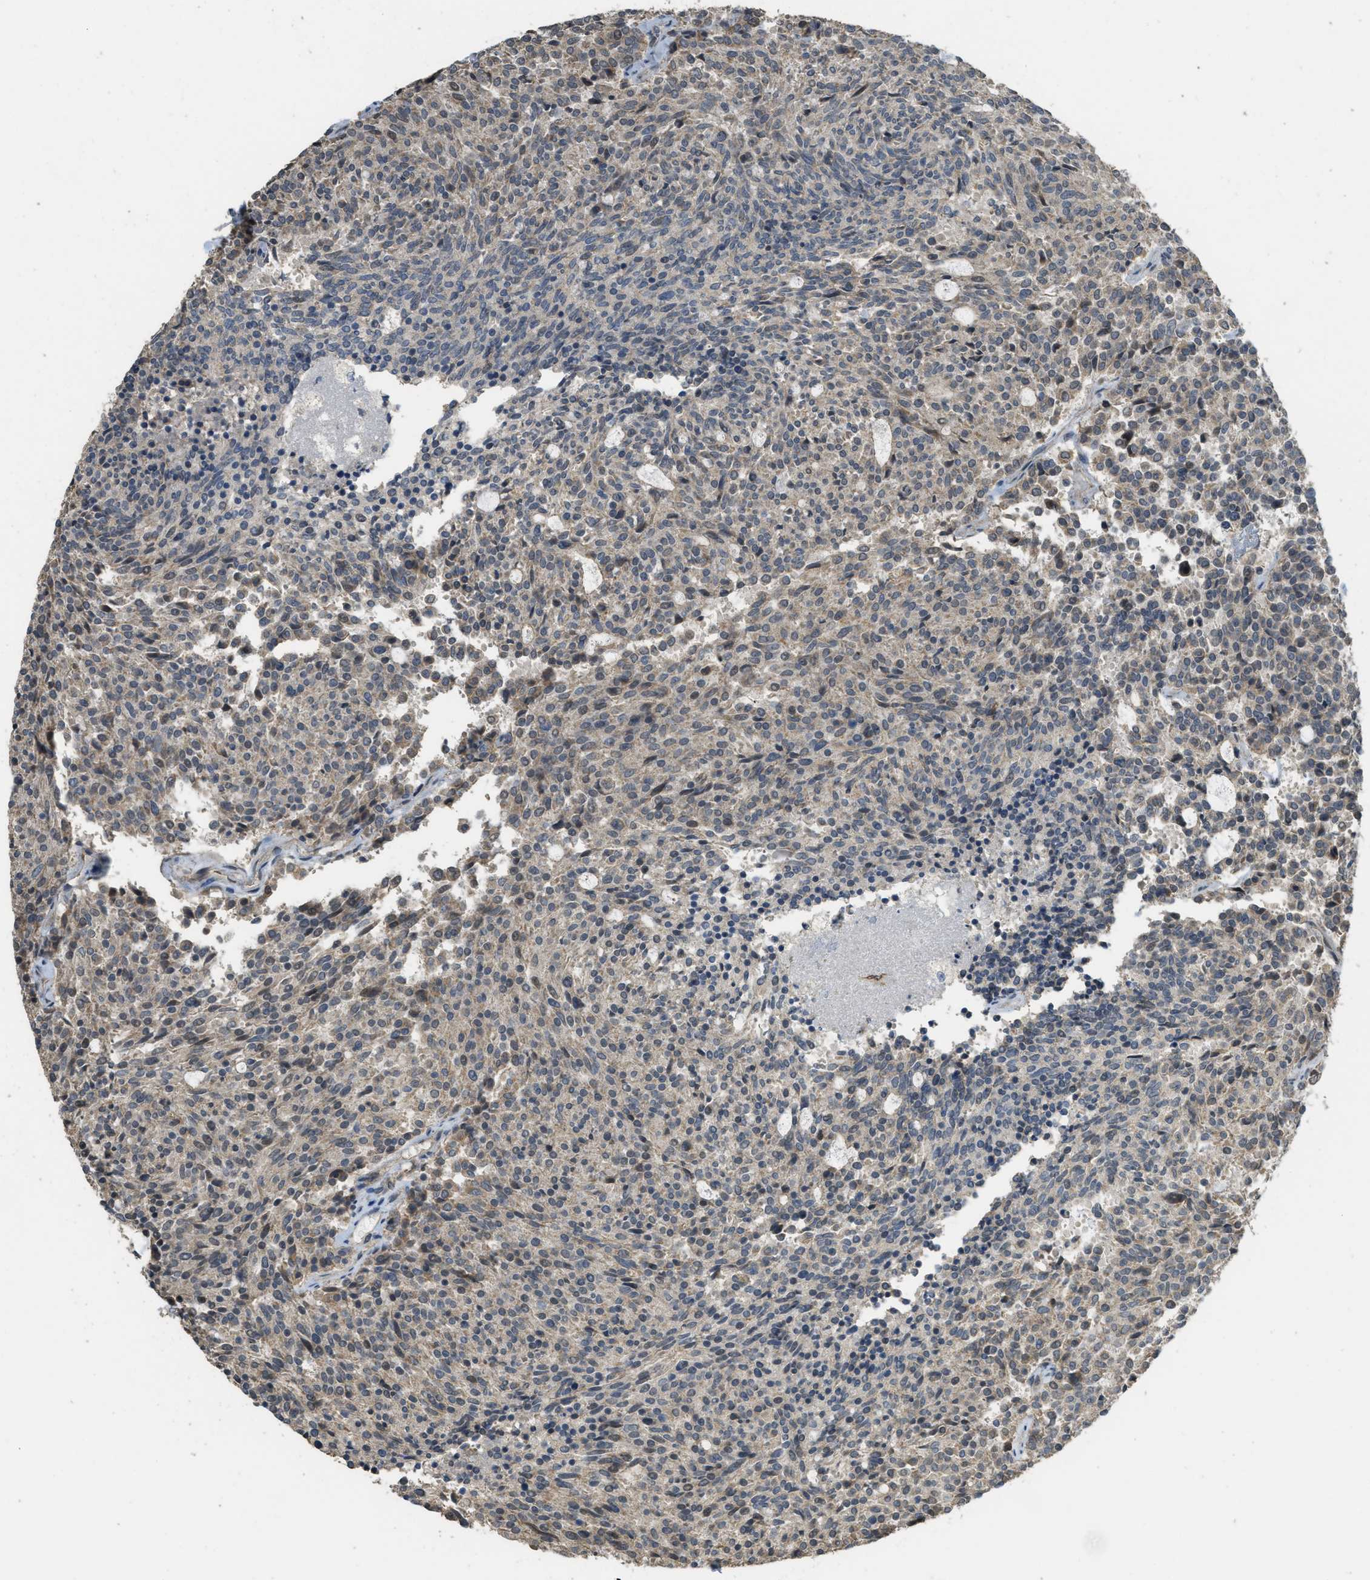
{"staining": {"intensity": "weak", "quantity": ">75%", "location": "cytoplasmic/membranous"}, "tissue": "carcinoid", "cell_type": "Tumor cells", "image_type": "cancer", "snomed": [{"axis": "morphology", "description": "Carcinoid, malignant, NOS"}, {"axis": "topography", "description": "Pancreas"}], "caption": "Immunohistochemical staining of malignant carcinoid demonstrates weak cytoplasmic/membranous protein staining in approximately >75% of tumor cells.", "gene": "IGF2BP2", "patient": {"sex": "female", "age": 54}}